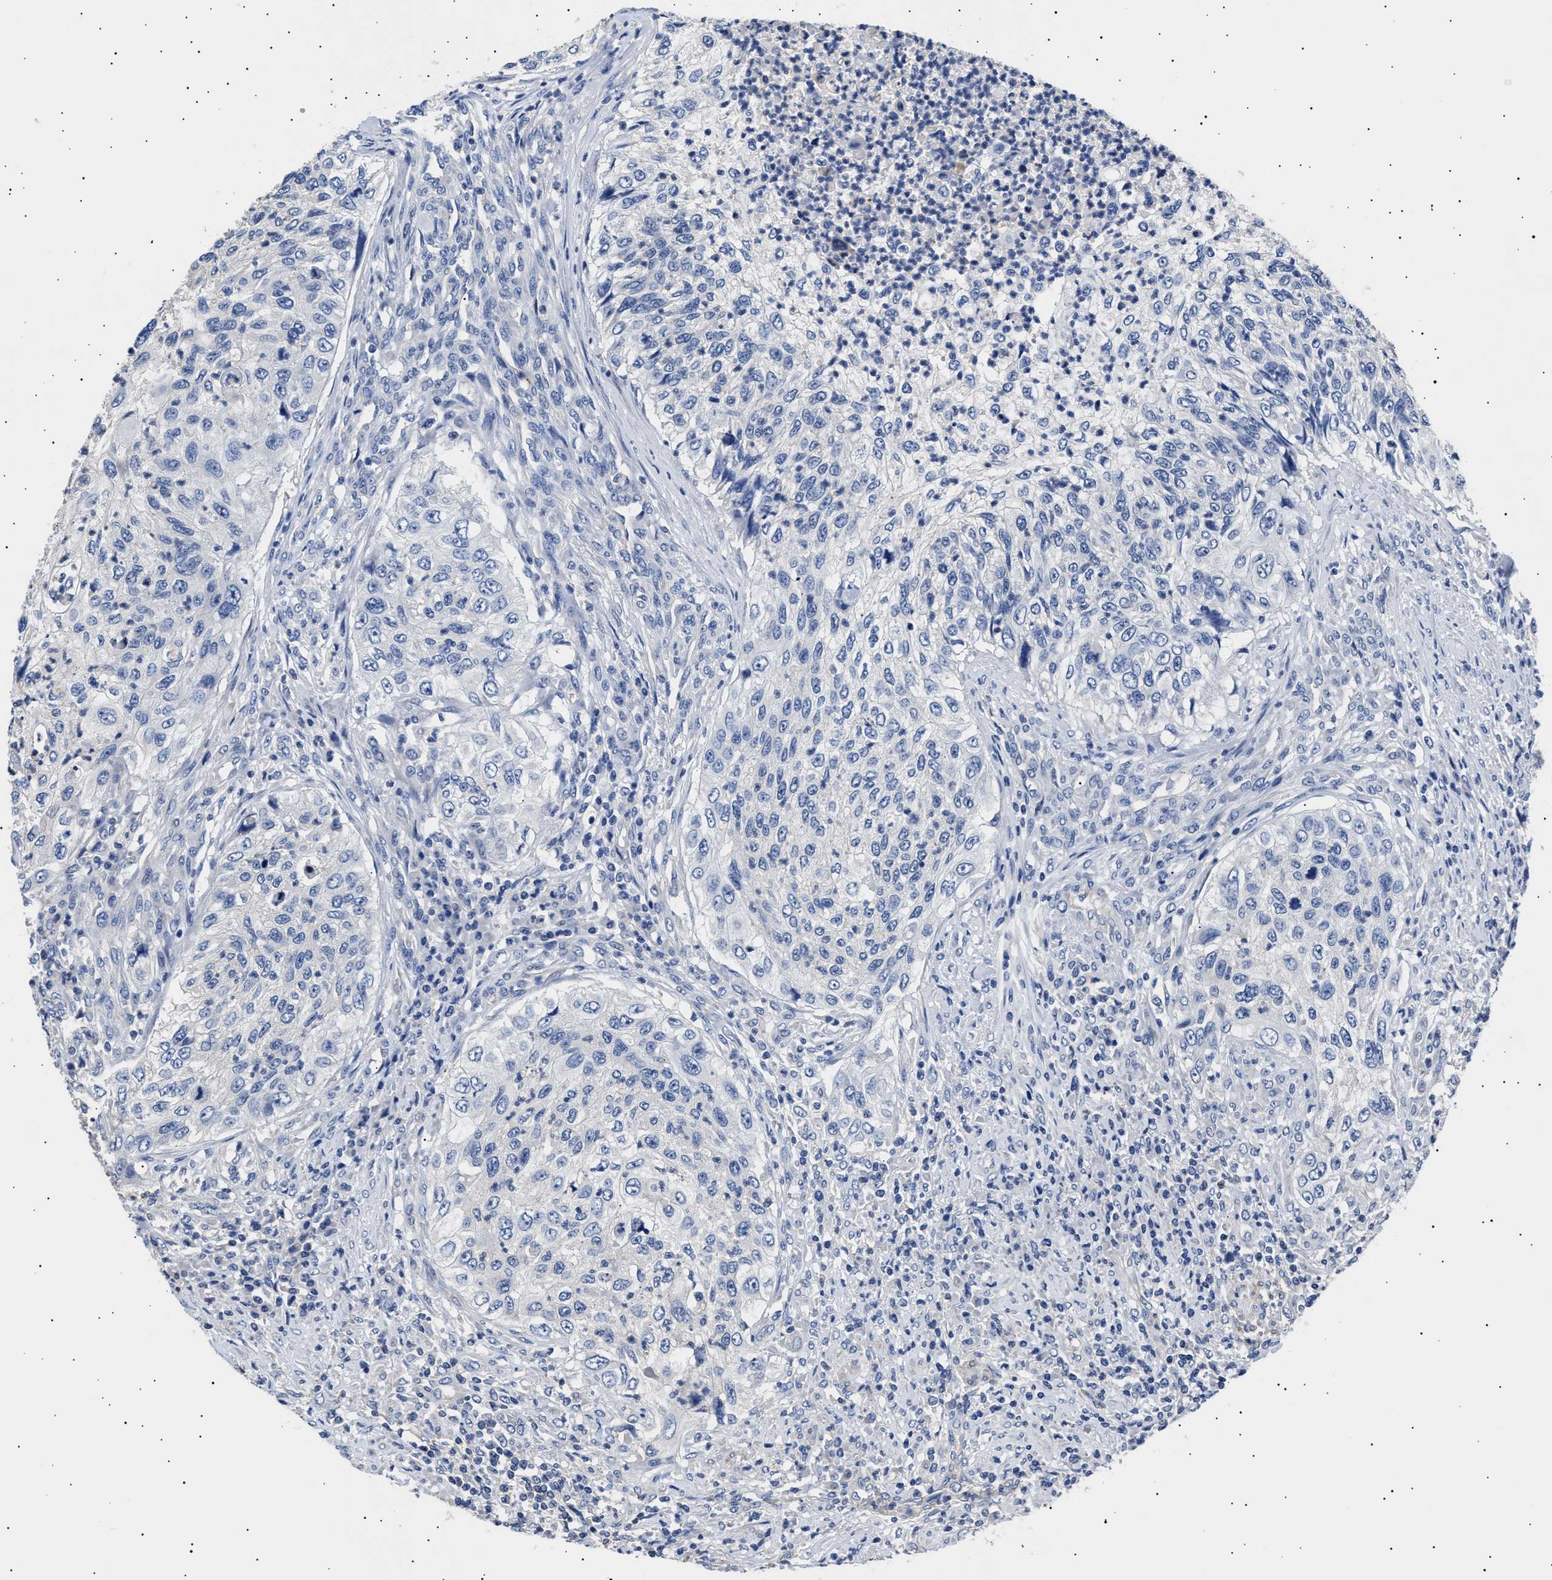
{"staining": {"intensity": "negative", "quantity": "none", "location": "none"}, "tissue": "urothelial cancer", "cell_type": "Tumor cells", "image_type": "cancer", "snomed": [{"axis": "morphology", "description": "Urothelial carcinoma, High grade"}, {"axis": "topography", "description": "Urinary bladder"}], "caption": "Tumor cells show no significant expression in high-grade urothelial carcinoma. Nuclei are stained in blue.", "gene": "HEMGN", "patient": {"sex": "female", "age": 60}}